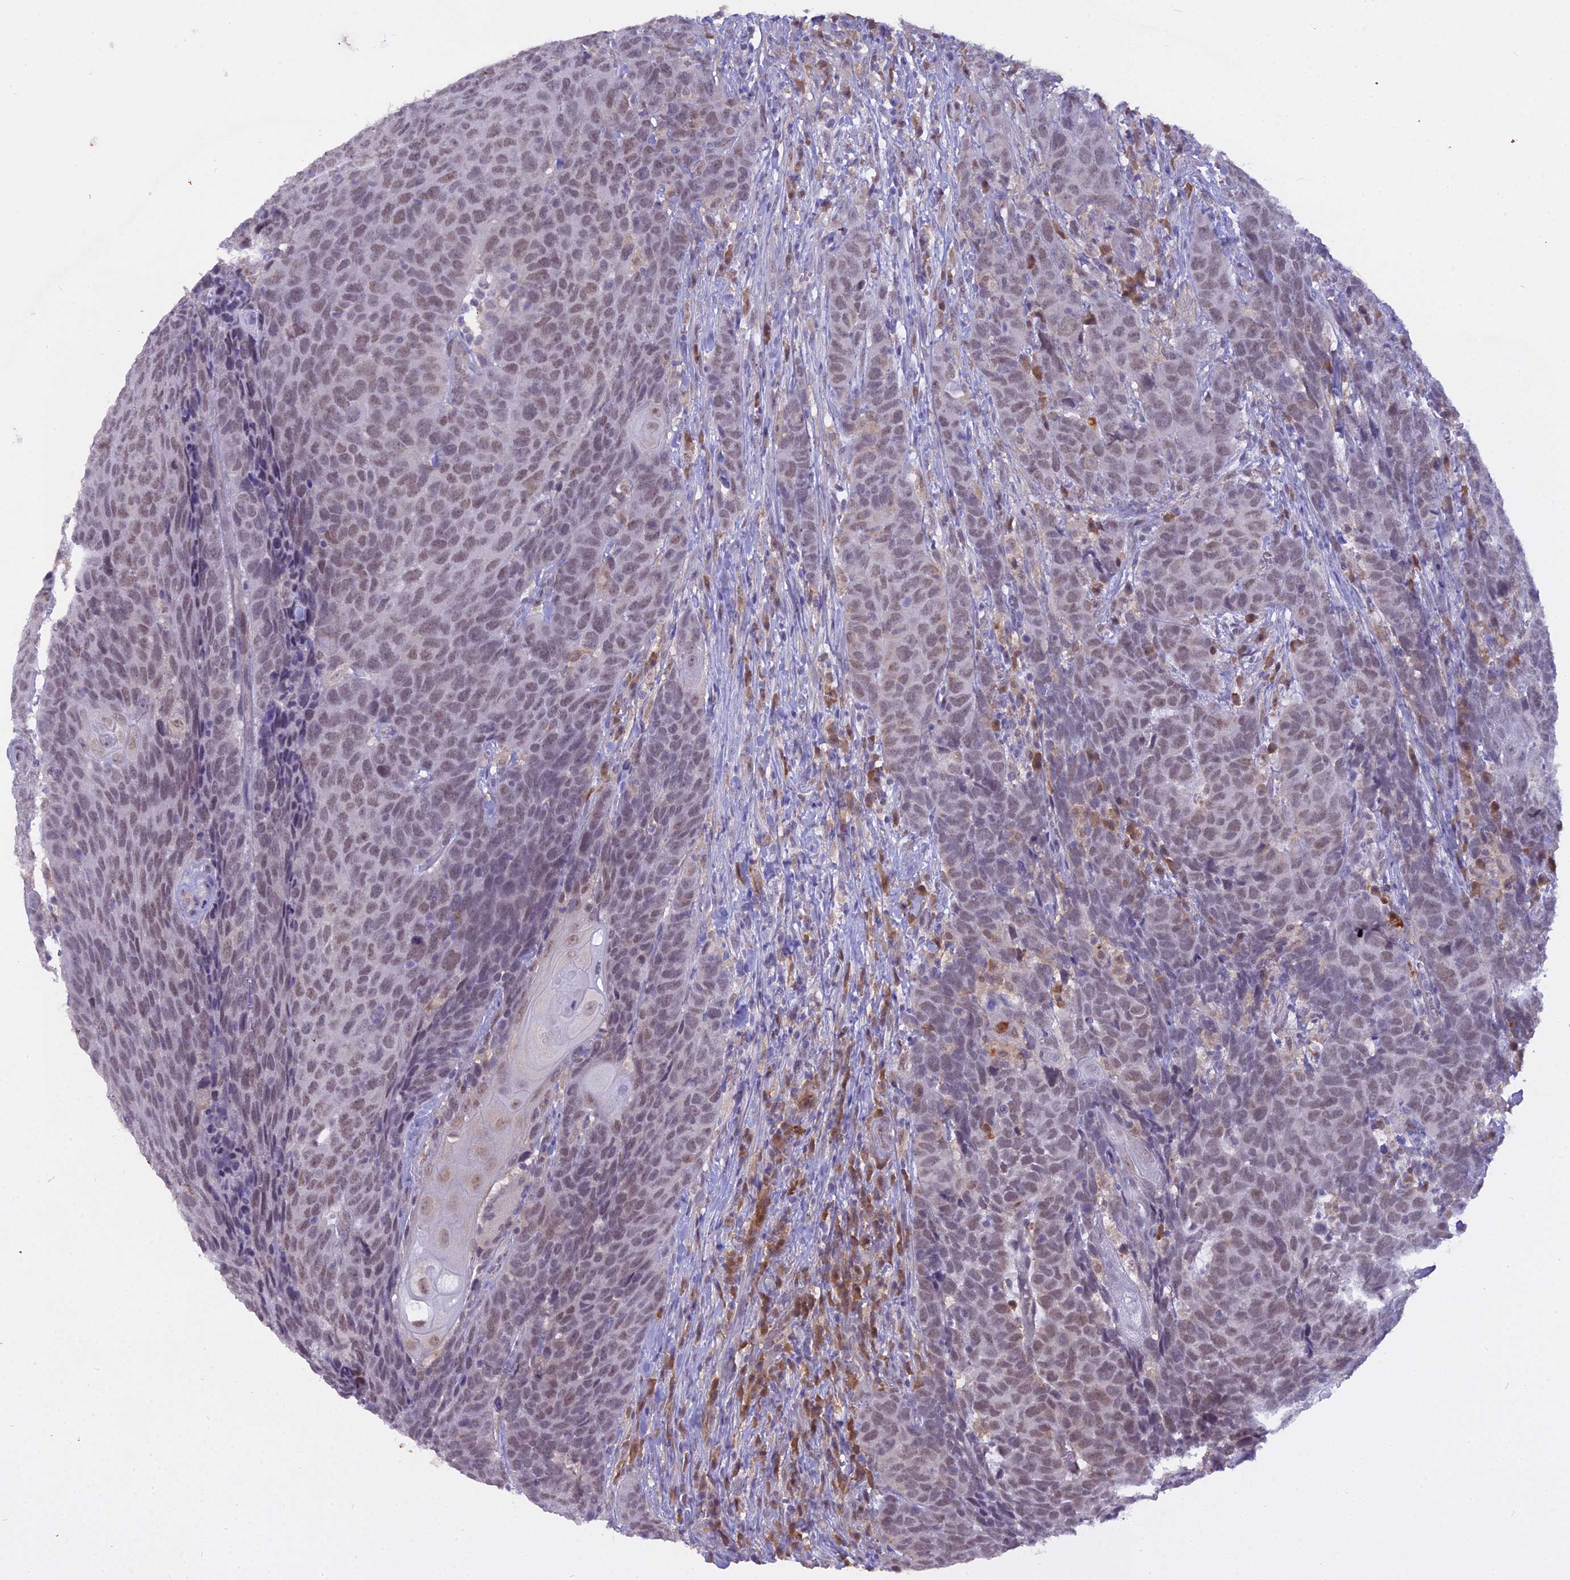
{"staining": {"intensity": "moderate", "quantity": "25%-75%", "location": "nuclear"}, "tissue": "head and neck cancer", "cell_type": "Tumor cells", "image_type": "cancer", "snomed": [{"axis": "morphology", "description": "Squamous cell carcinoma, NOS"}, {"axis": "topography", "description": "Head-Neck"}], "caption": "Immunohistochemical staining of human head and neck squamous cell carcinoma demonstrates moderate nuclear protein expression in approximately 25%-75% of tumor cells.", "gene": "BLNK", "patient": {"sex": "male", "age": 66}}